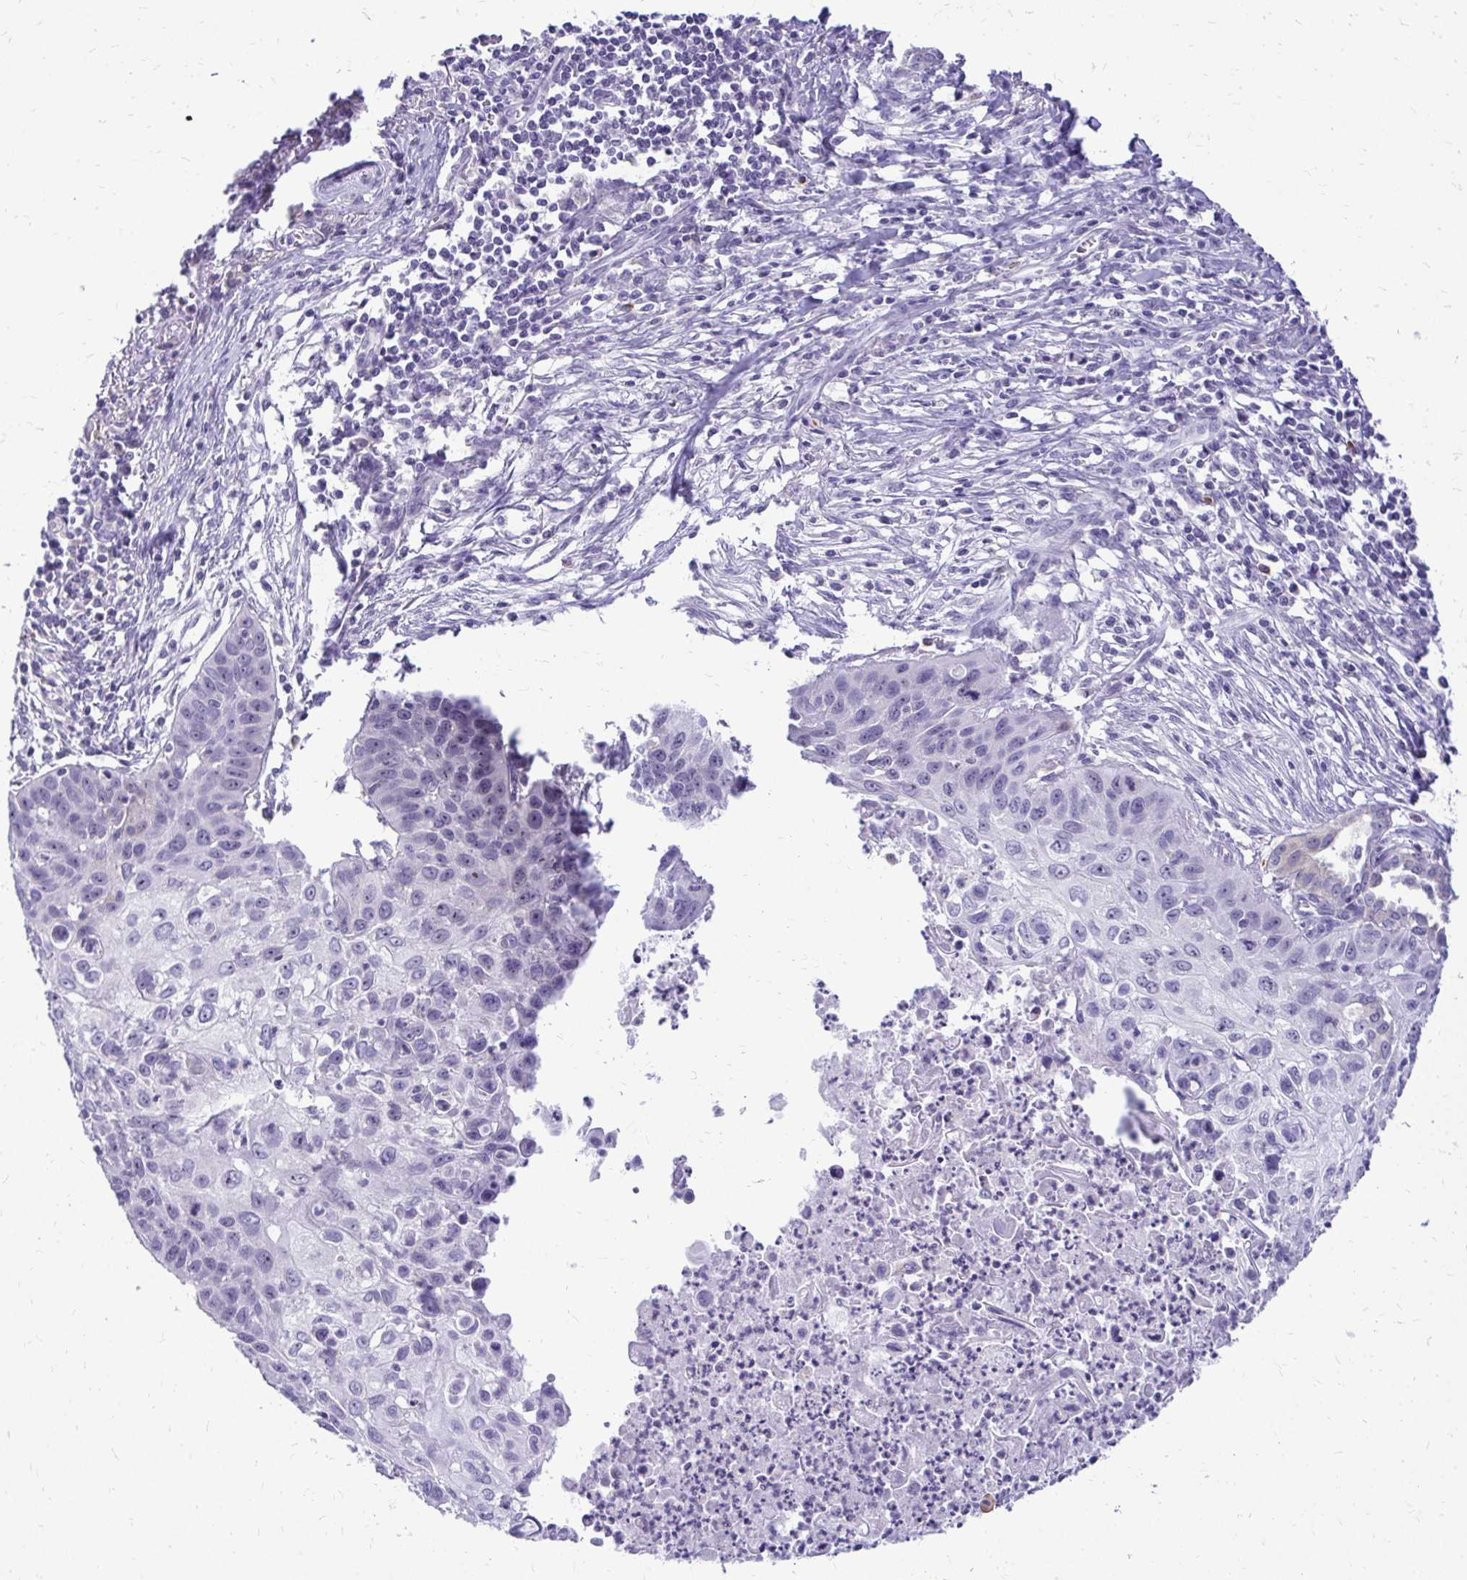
{"staining": {"intensity": "negative", "quantity": "none", "location": "none"}, "tissue": "lung cancer", "cell_type": "Tumor cells", "image_type": "cancer", "snomed": [{"axis": "morphology", "description": "Squamous cell carcinoma, NOS"}, {"axis": "topography", "description": "Lung"}], "caption": "The photomicrograph shows no staining of tumor cells in lung cancer.", "gene": "NIFK", "patient": {"sex": "male", "age": 71}}